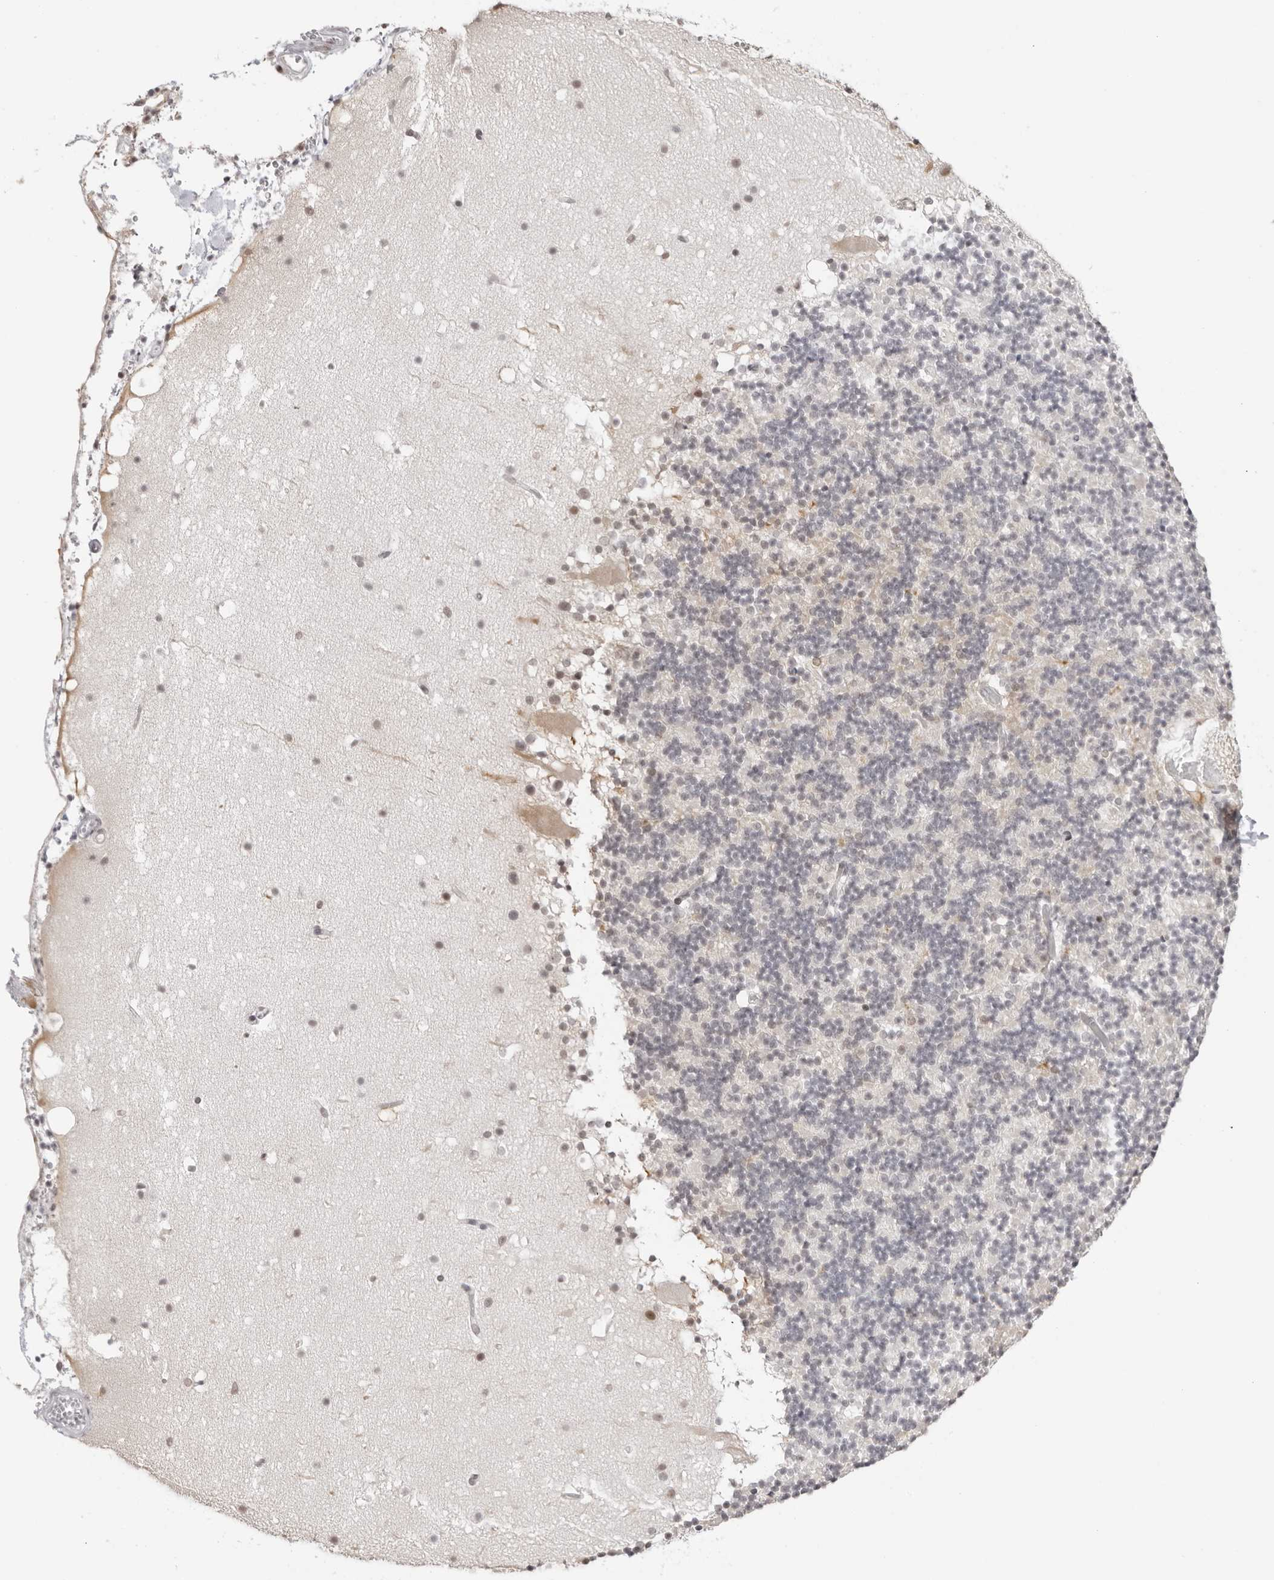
{"staining": {"intensity": "negative", "quantity": "none", "location": "none"}, "tissue": "cerebellum", "cell_type": "Cells in granular layer", "image_type": "normal", "snomed": [{"axis": "morphology", "description": "Normal tissue, NOS"}, {"axis": "topography", "description": "Cerebellum"}], "caption": "A histopathology image of cerebellum stained for a protein exhibits no brown staining in cells in granular layer. The staining was performed using DAB to visualize the protein expression in brown, while the nuclei were stained in blue with hematoxylin (Magnification: 20x).", "gene": "RNF146", "patient": {"sex": "male", "age": 57}}